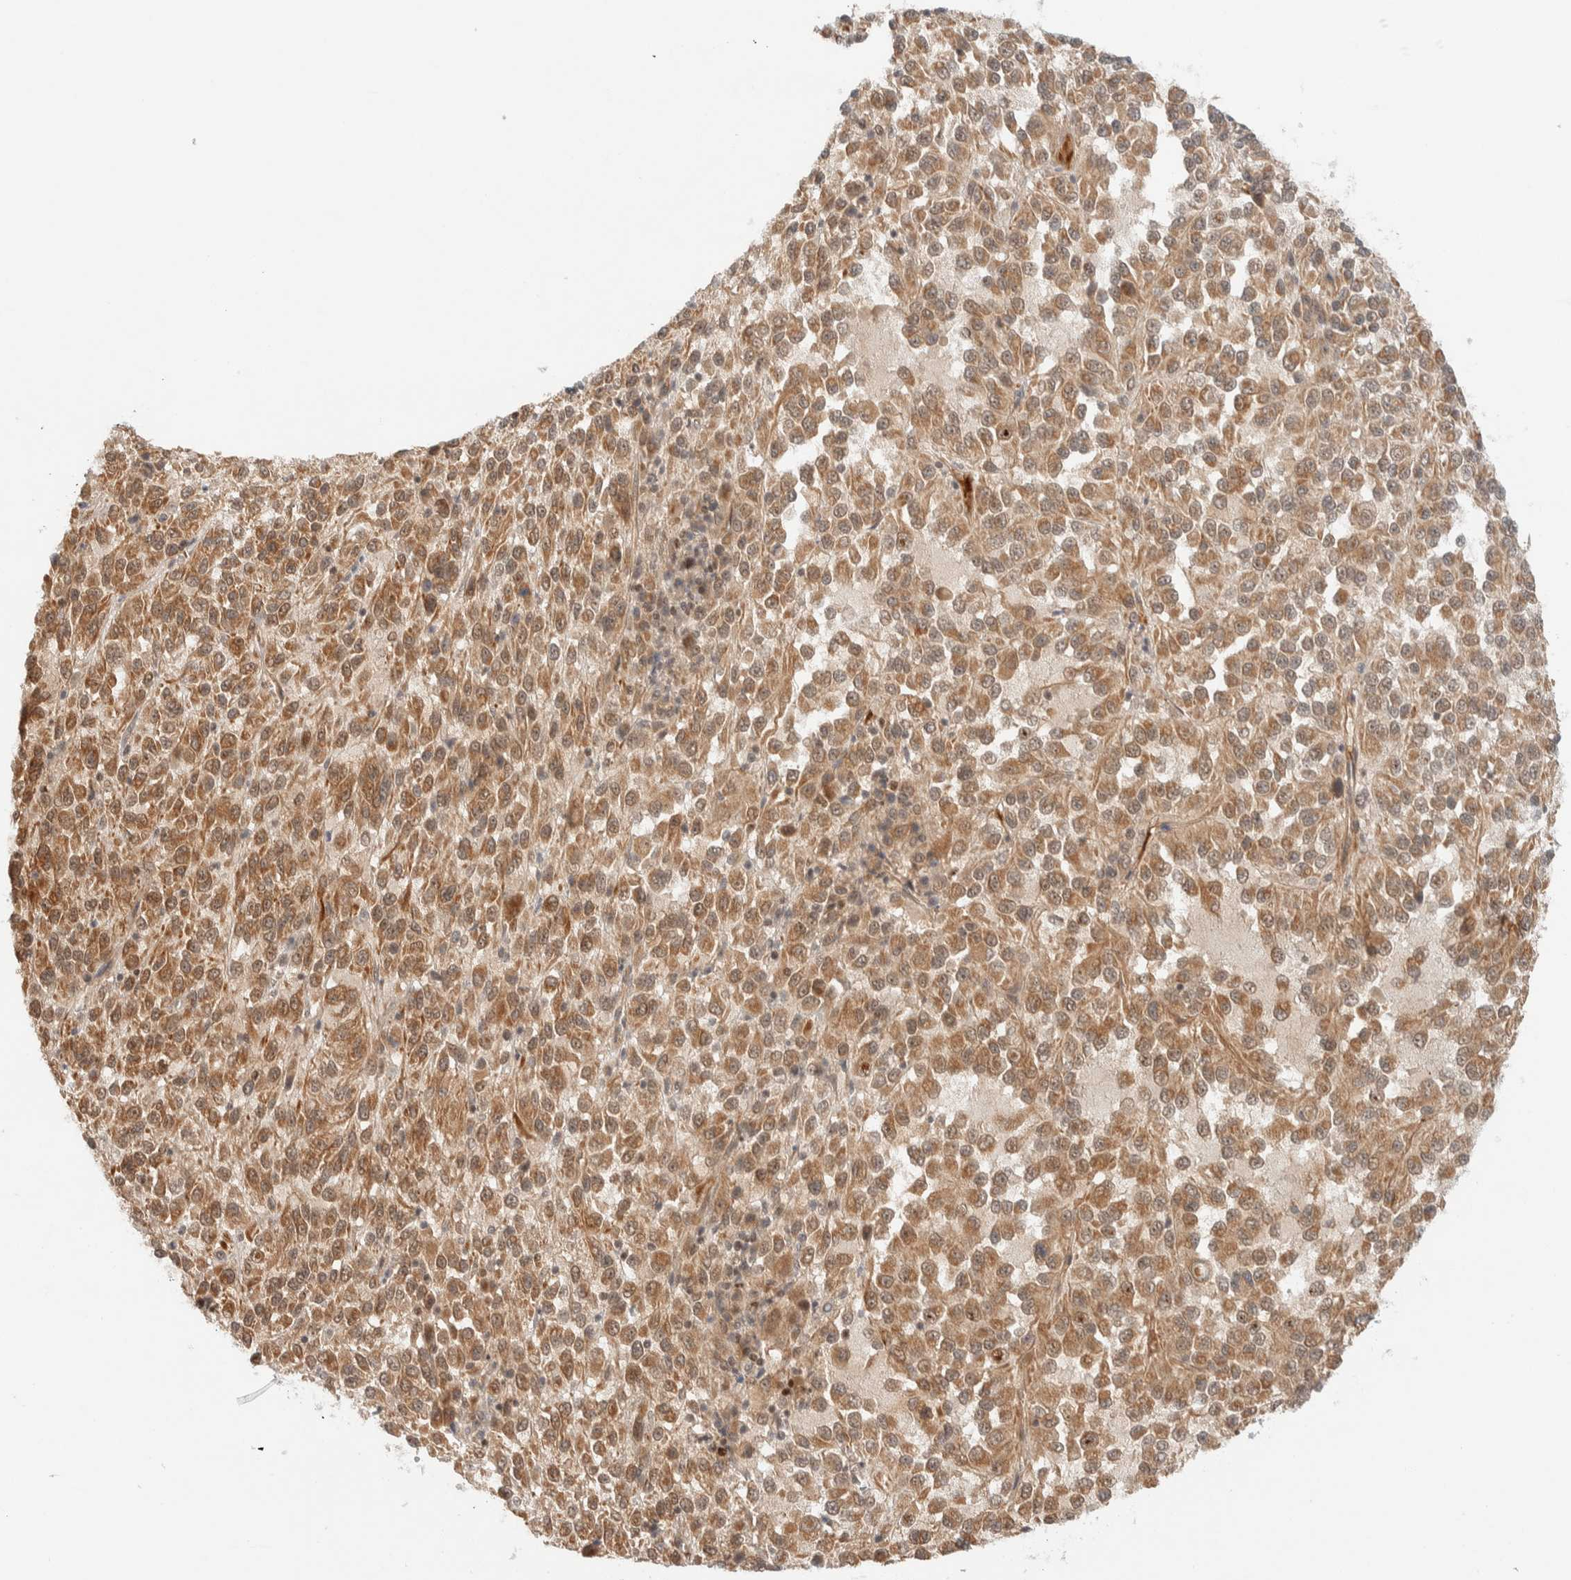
{"staining": {"intensity": "moderate", "quantity": ">75%", "location": "cytoplasmic/membranous"}, "tissue": "melanoma", "cell_type": "Tumor cells", "image_type": "cancer", "snomed": [{"axis": "morphology", "description": "Malignant melanoma, Metastatic site"}, {"axis": "topography", "description": "Lung"}], "caption": "This image displays immunohistochemistry staining of melanoma, with medium moderate cytoplasmic/membranous expression in about >75% of tumor cells.", "gene": "C8orf76", "patient": {"sex": "male", "age": 64}}